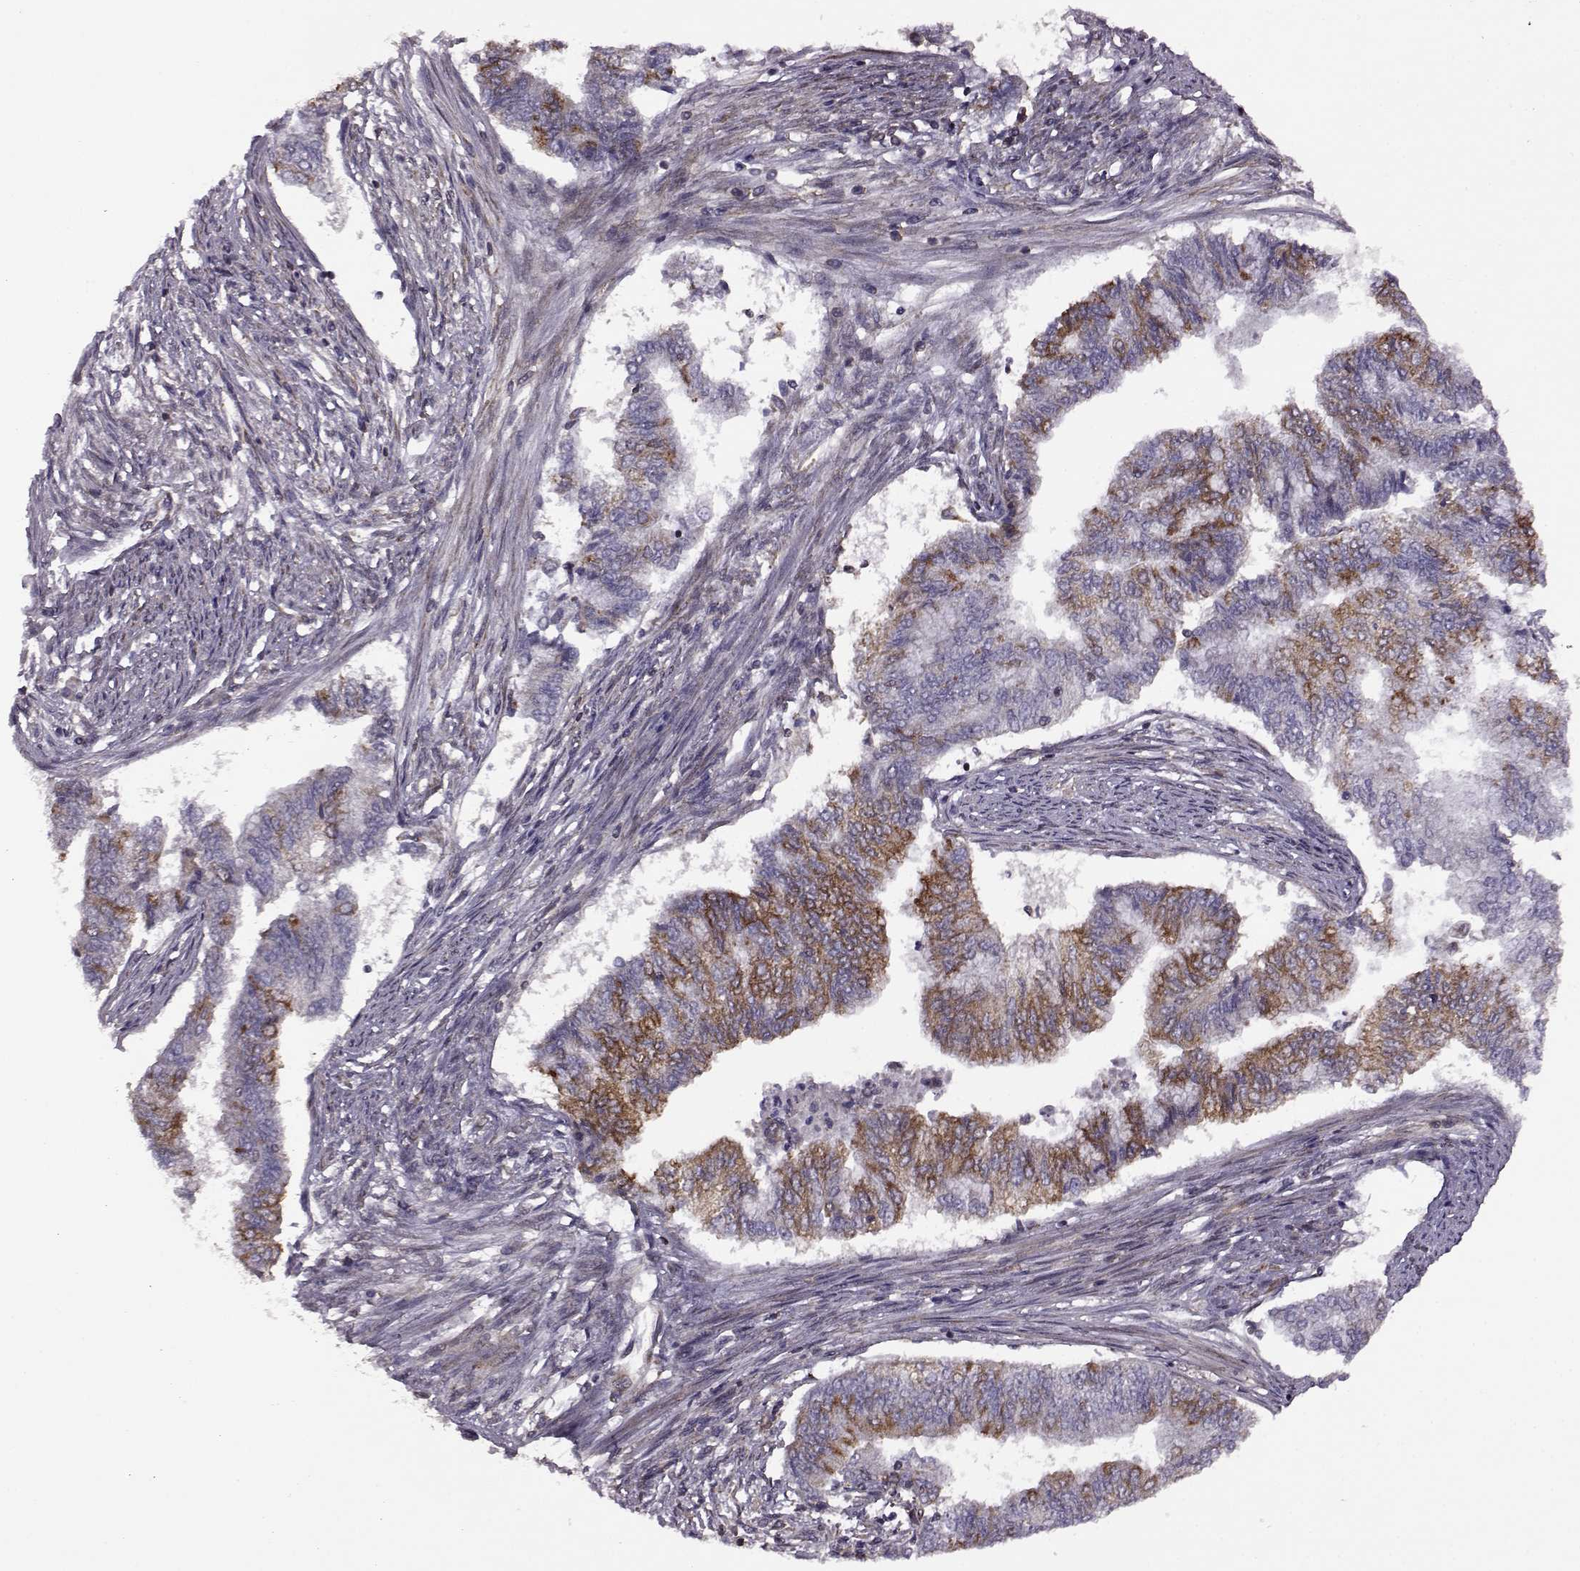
{"staining": {"intensity": "strong", "quantity": "25%-75%", "location": "cytoplasmic/membranous"}, "tissue": "endometrial cancer", "cell_type": "Tumor cells", "image_type": "cancer", "snomed": [{"axis": "morphology", "description": "Adenocarcinoma, NOS"}, {"axis": "topography", "description": "Endometrium"}], "caption": "Strong cytoplasmic/membranous expression for a protein is appreciated in about 25%-75% of tumor cells of adenocarcinoma (endometrial) using immunohistochemistry.", "gene": "URI1", "patient": {"sex": "female", "age": 65}}